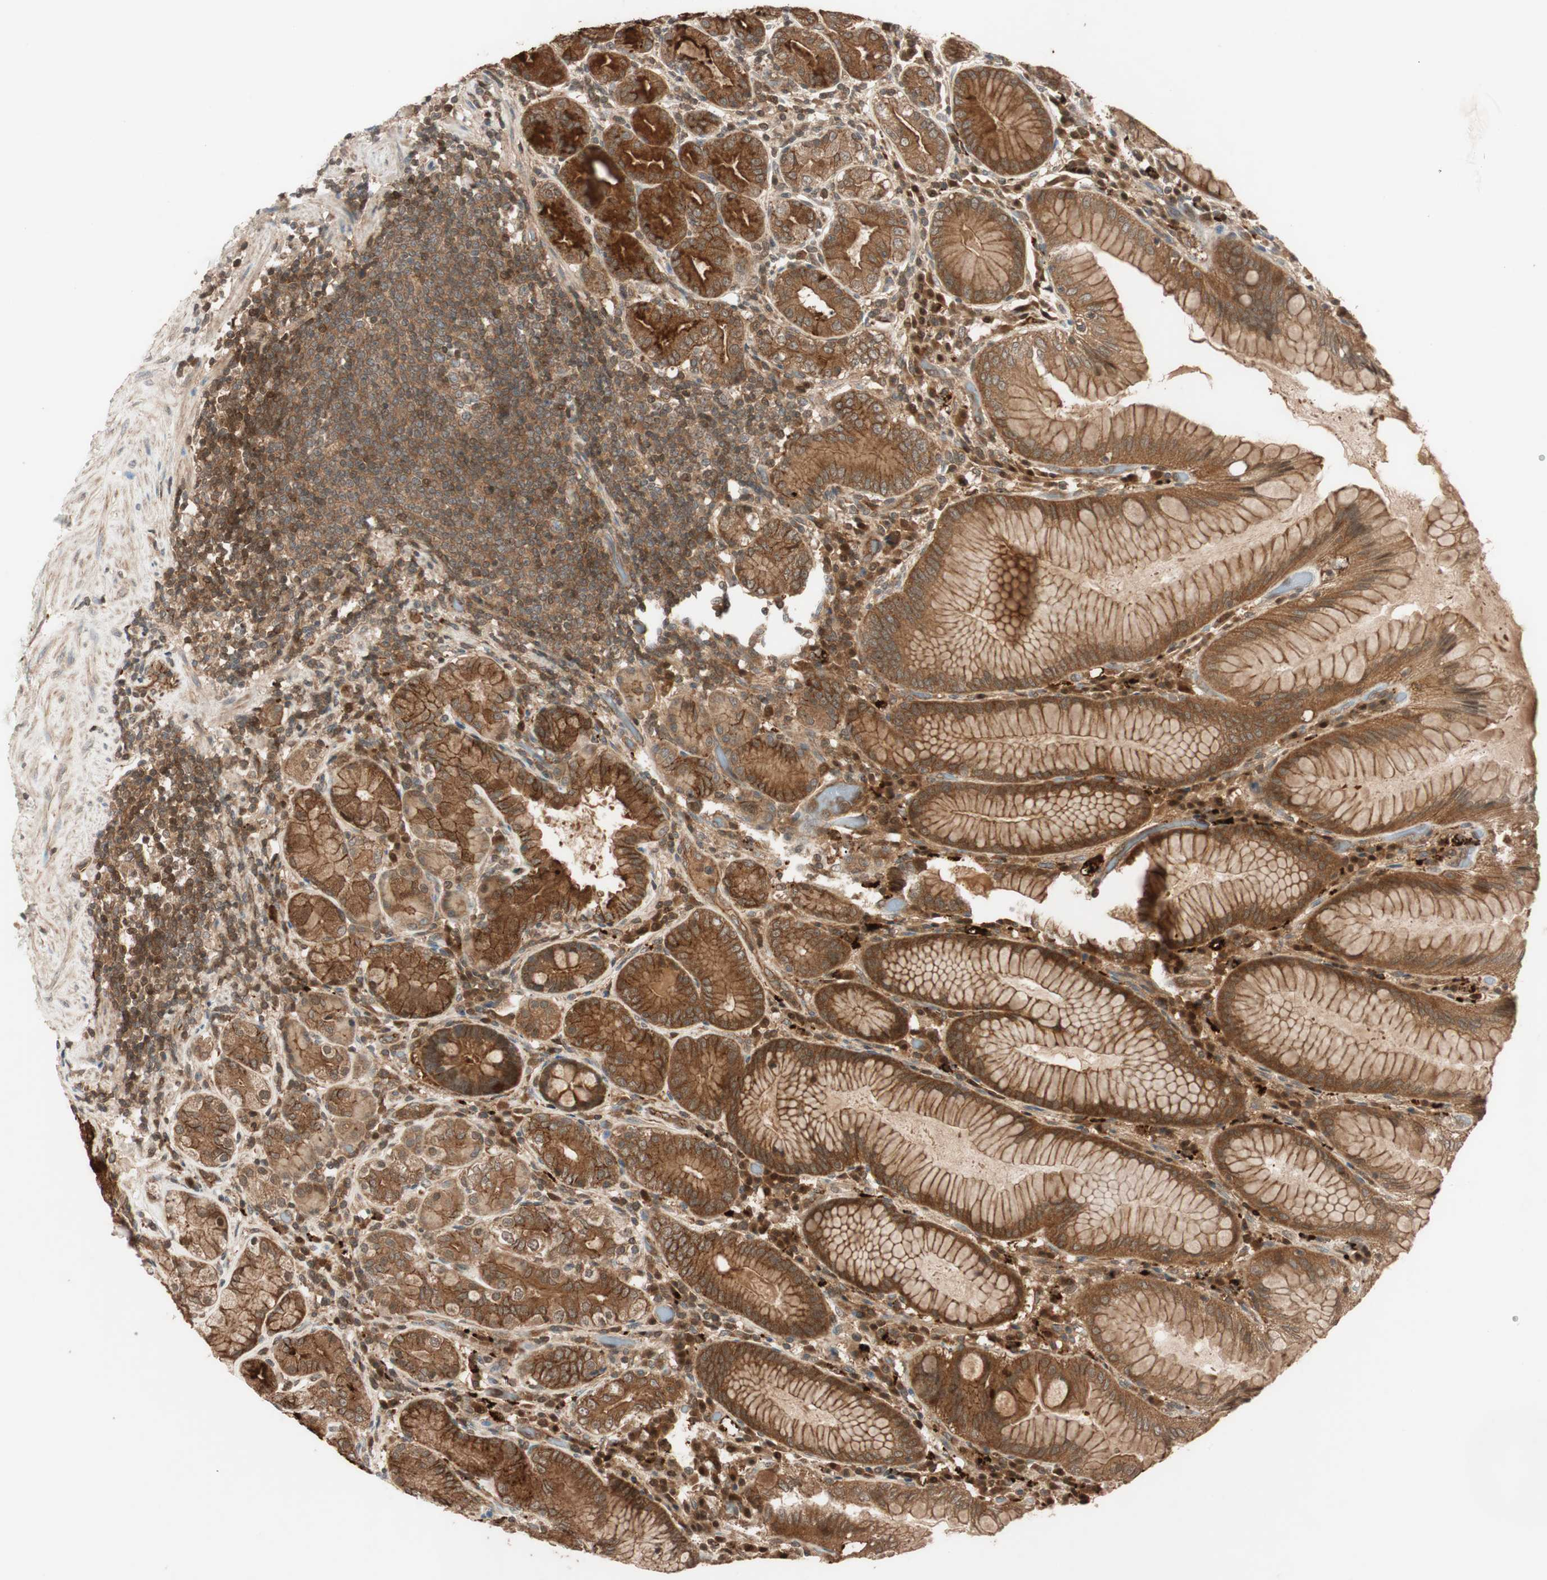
{"staining": {"intensity": "strong", "quantity": ">75%", "location": "cytoplasmic/membranous"}, "tissue": "stomach", "cell_type": "Glandular cells", "image_type": "normal", "snomed": [{"axis": "morphology", "description": "Normal tissue, NOS"}, {"axis": "topography", "description": "Stomach, lower"}], "caption": "The histopathology image shows staining of benign stomach, revealing strong cytoplasmic/membranous protein expression (brown color) within glandular cells.", "gene": "EPHA8", "patient": {"sex": "female", "age": 76}}